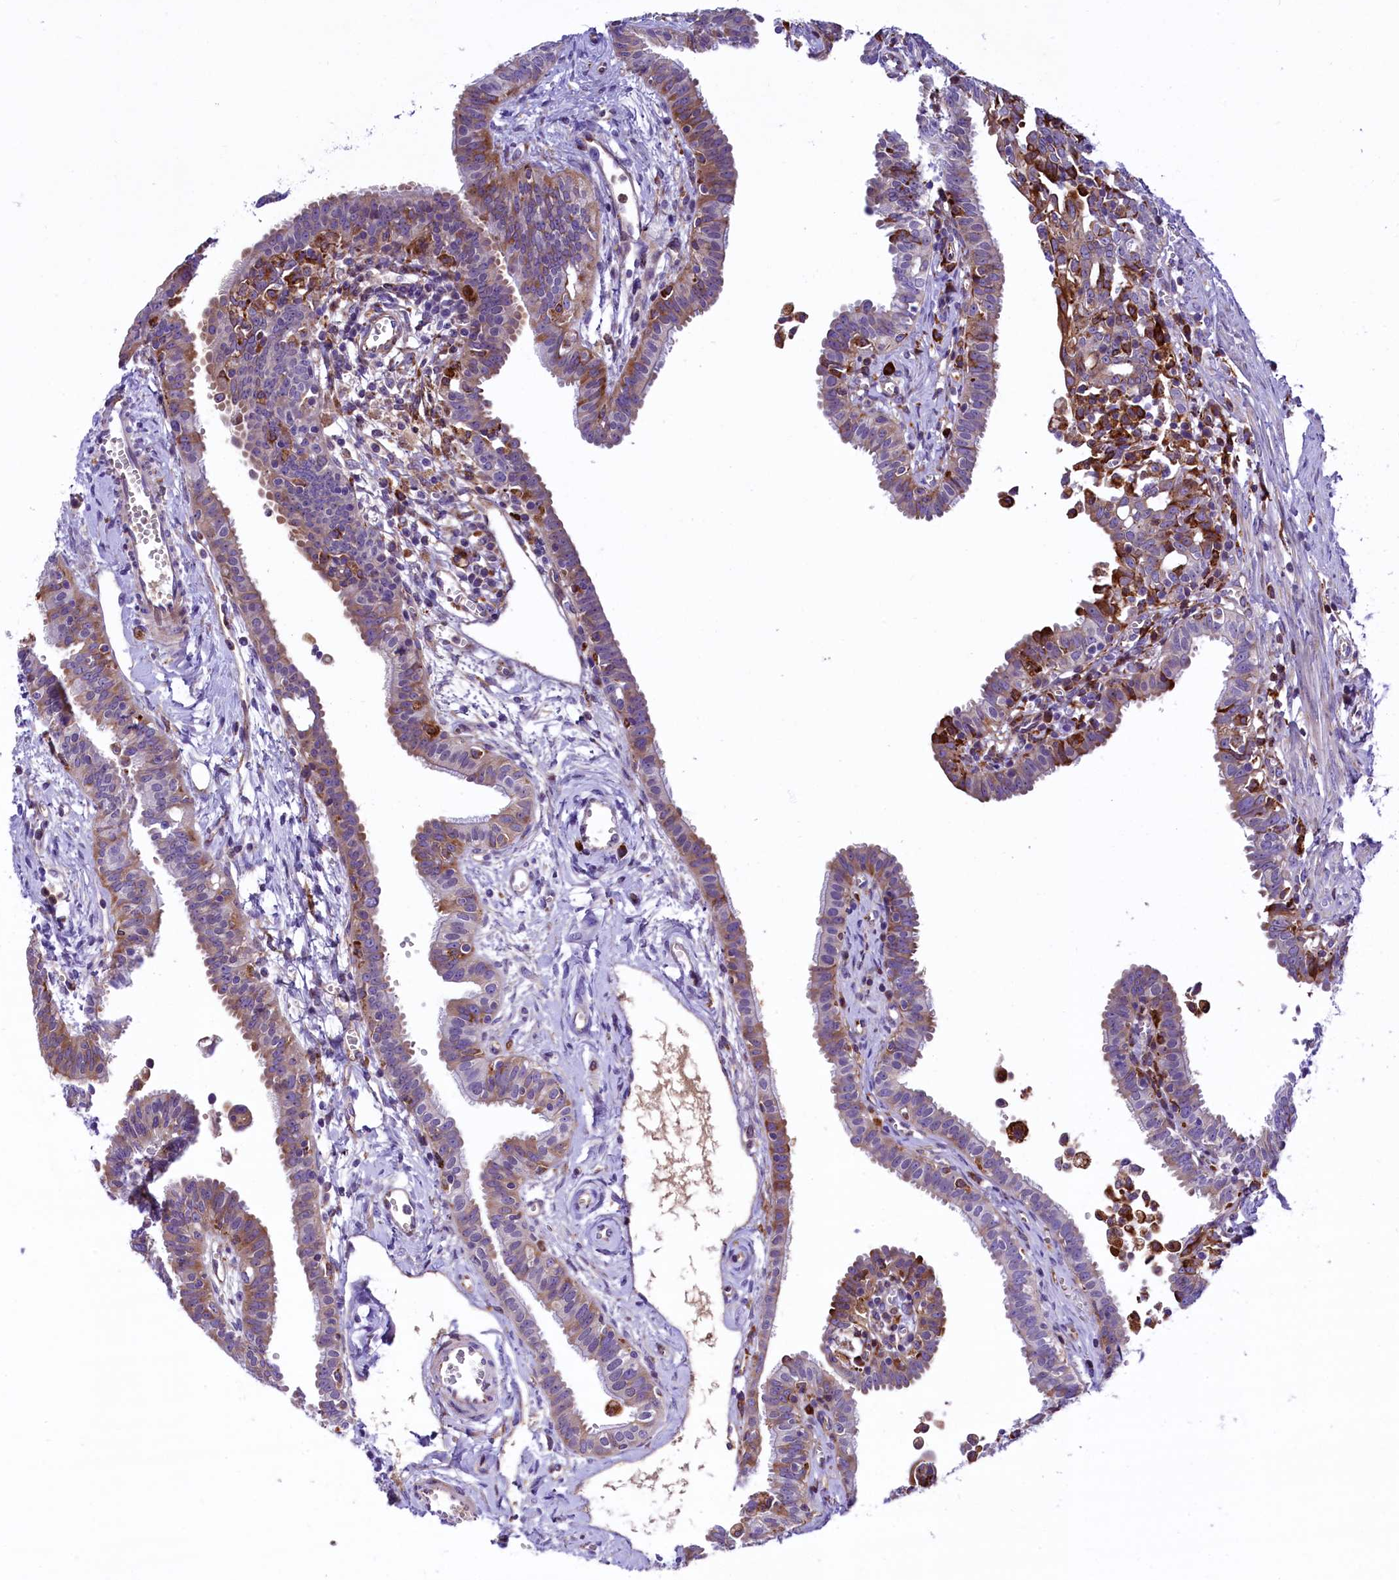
{"staining": {"intensity": "weak", "quantity": "25%-75%", "location": "cytoplasmic/membranous"}, "tissue": "fallopian tube", "cell_type": "Glandular cells", "image_type": "normal", "snomed": [{"axis": "morphology", "description": "Normal tissue, NOS"}, {"axis": "morphology", "description": "Carcinoma, NOS"}, {"axis": "topography", "description": "Fallopian tube"}, {"axis": "topography", "description": "Ovary"}], "caption": "A brown stain labels weak cytoplasmic/membranous positivity of a protein in glandular cells of normal fallopian tube.", "gene": "CMTR2", "patient": {"sex": "female", "age": 59}}